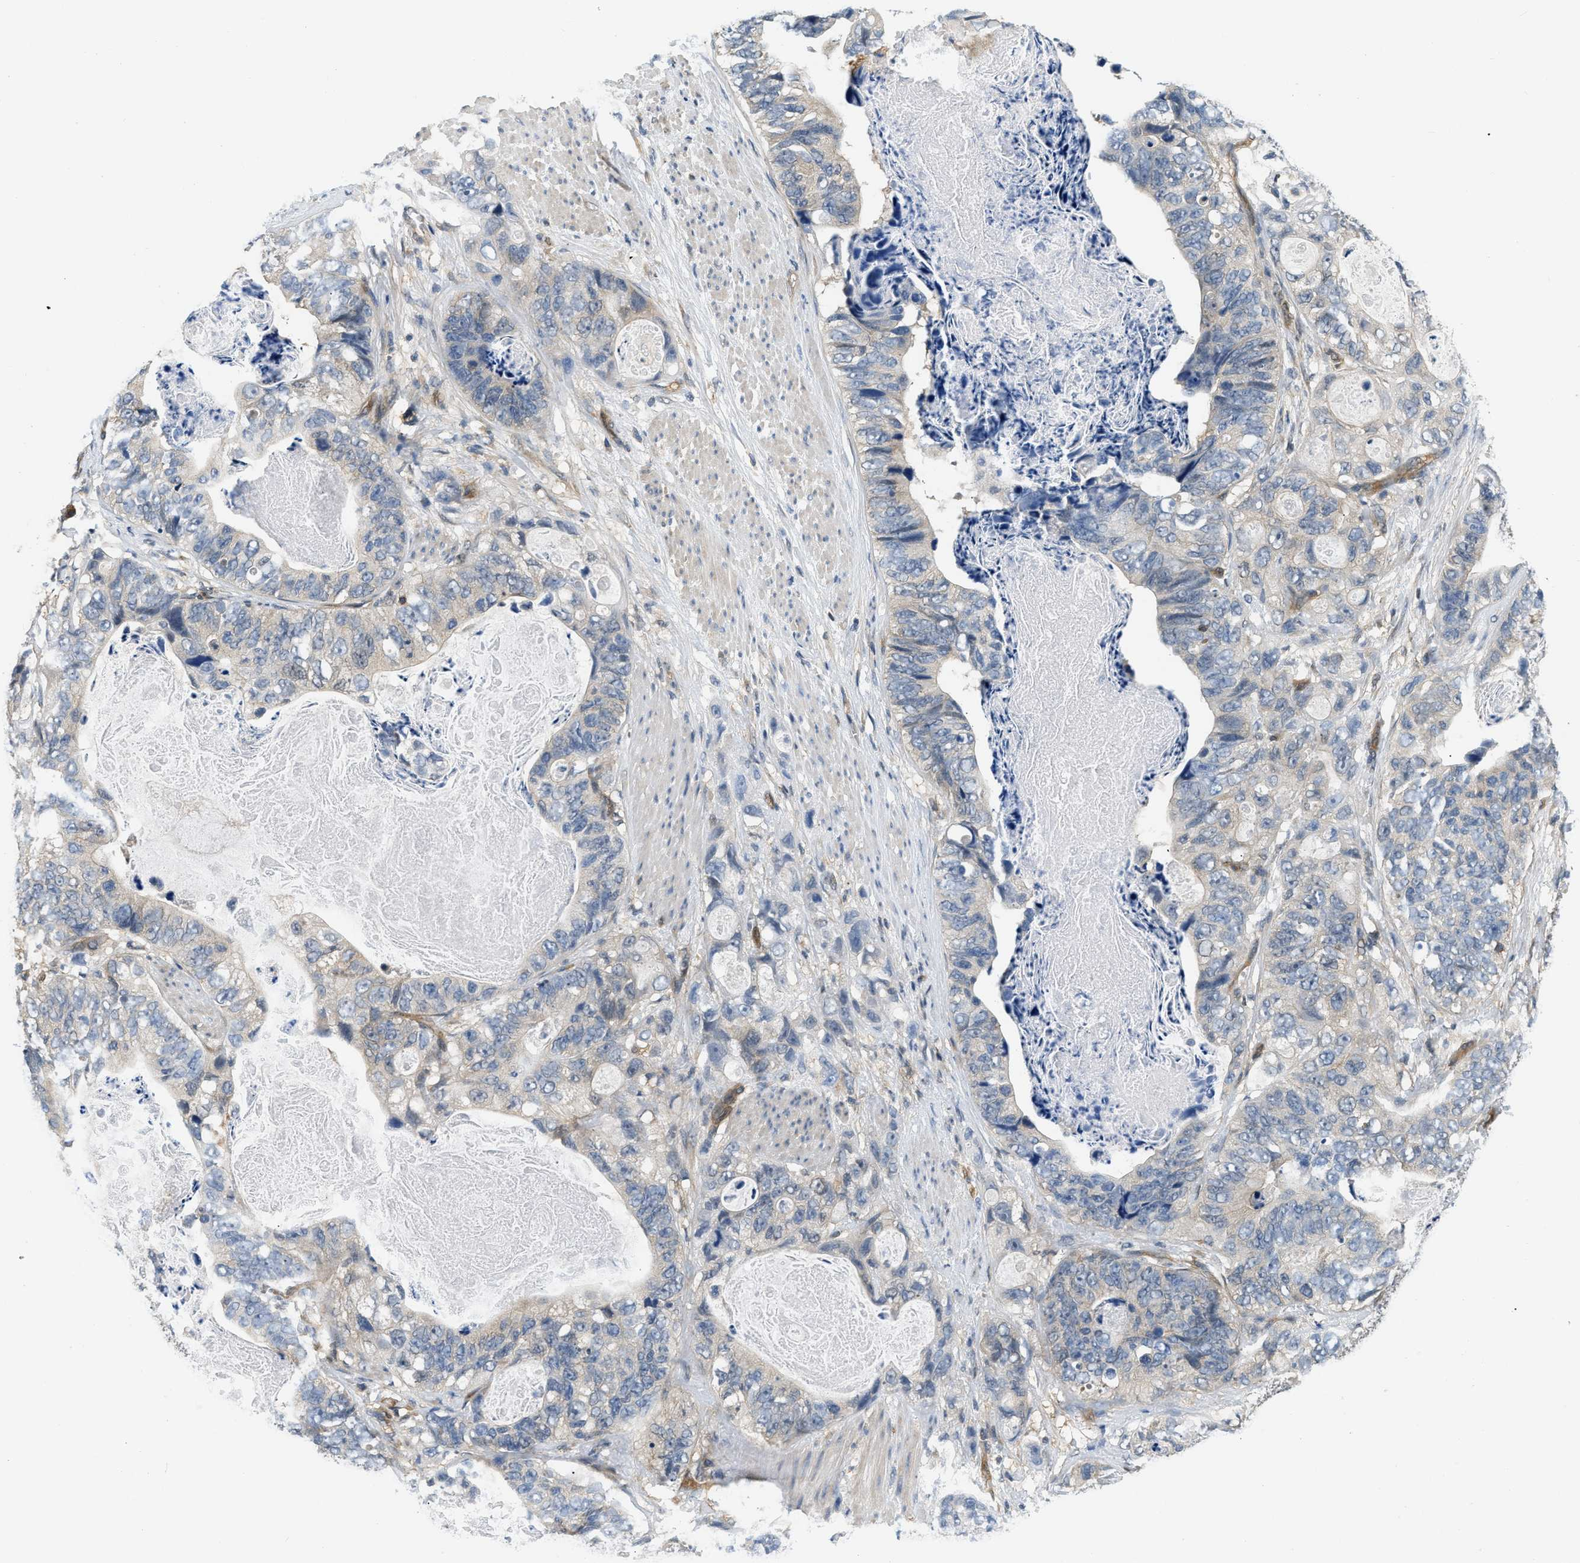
{"staining": {"intensity": "weak", "quantity": "<25%", "location": "cytoplasmic/membranous"}, "tissue": "stomach cancer", "cell_type": "Tumor cells", "image_type": "cancer", "snomed": [{"axis": "morphology", "description": "Adenocarcinoma, NOS"}, {"axis": "topography", "description": "Stomach"}], "caption": "Immunohistochemistry (IHC) micrograph of neoplastic tissue: human stomach cancer stained with DAB reveals no significant protein staining in tumor cells.", "gene": "EIF4EBP2", "patient": {"sex": "female", "age": 89}}